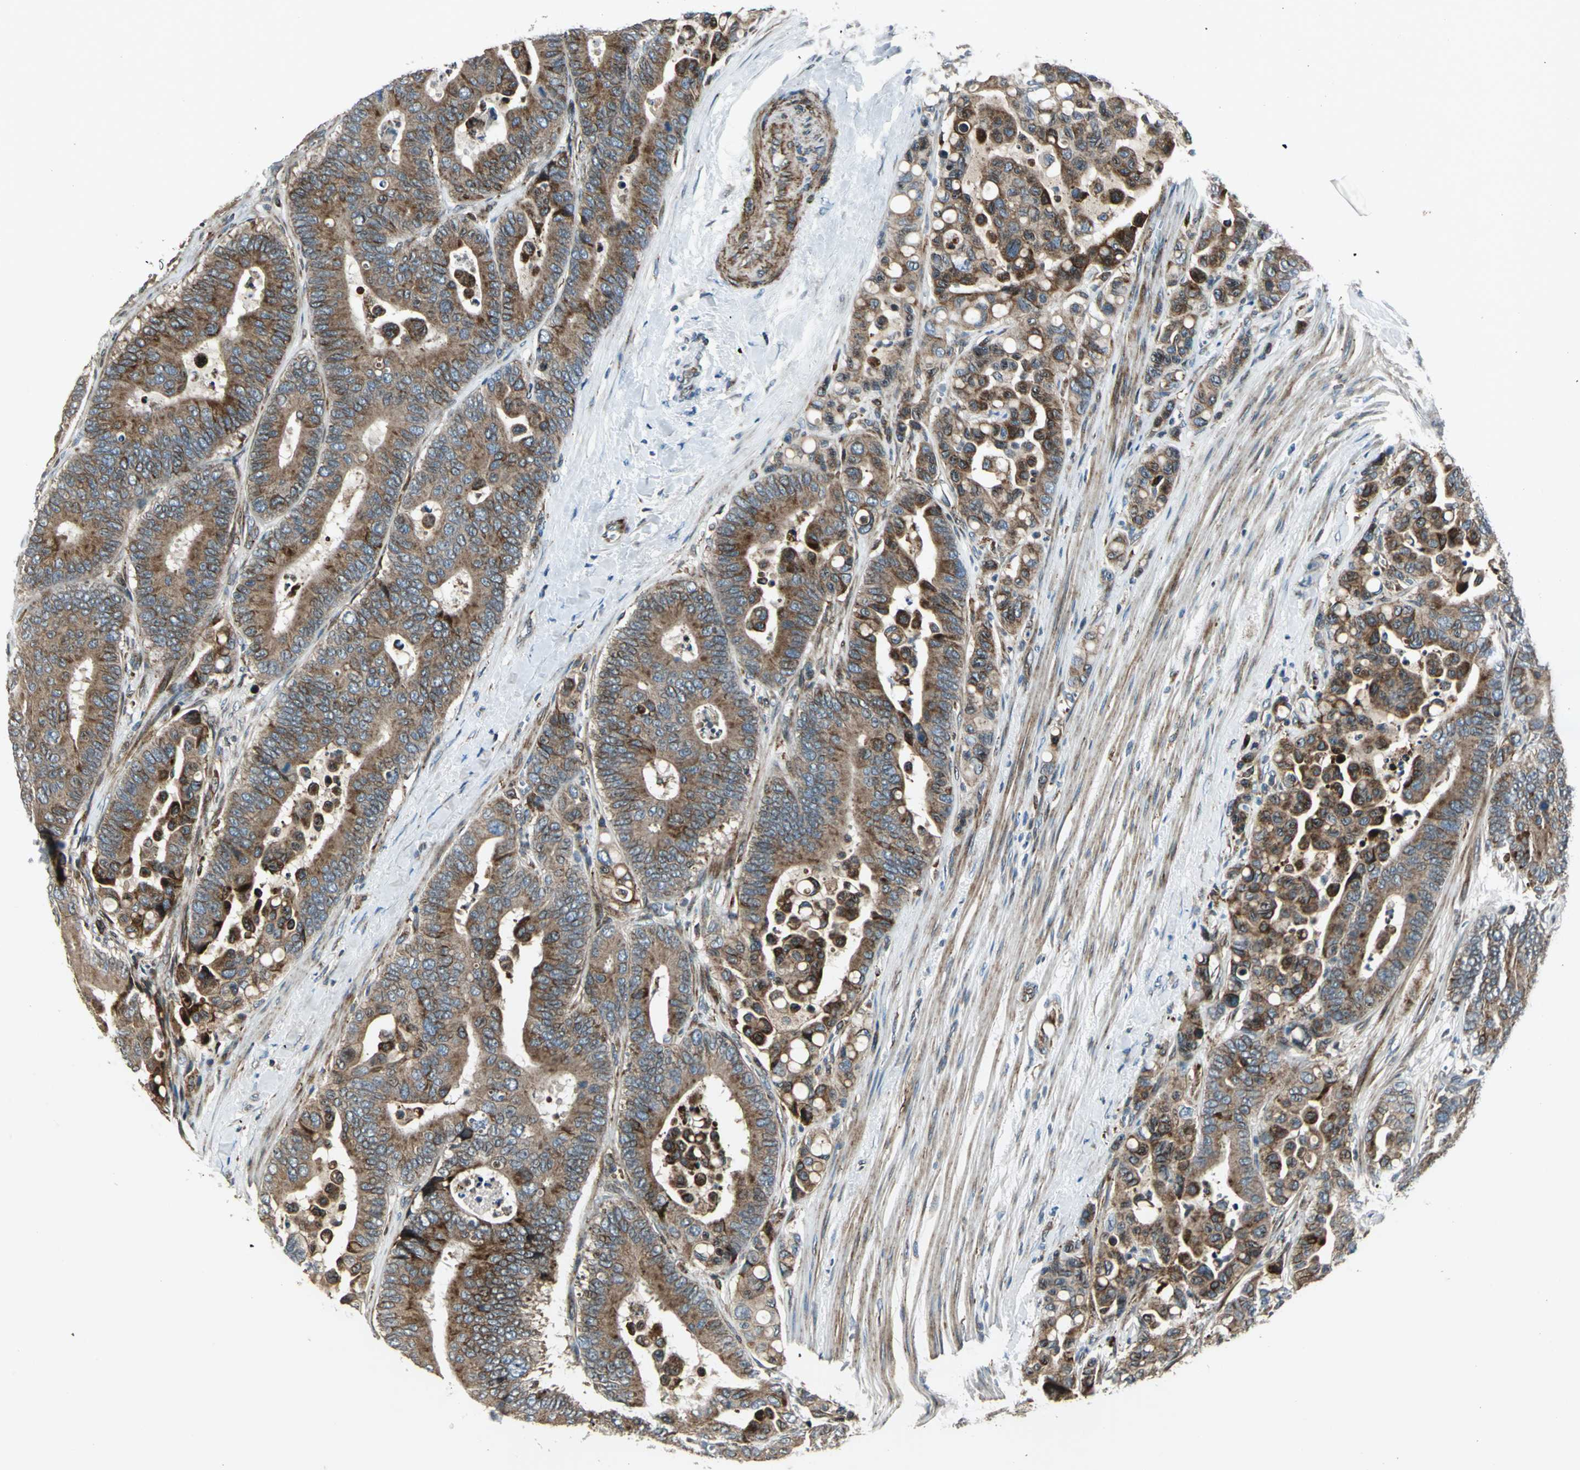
{"staining": {"intensity": "moderate", "quantity": ">75%", "location": "cytoplasmic/membranous"}, "tissue": "colorectal cancer", "cell_type": "Tumor cells", "image_type": "cancer", "snomed": [{"axis": "morphology", "description": "Normal tissue, NOS"}, {"axis": "morphology", "description": "Adenocarcinoma, NOS"}, {"axis": "topography", "description": "Colon"}], "caption": "This image exhibits immunohistochemistry staining of human colorectal adenocarcinoma, with medium moderate cytoplasmic/membranous staining in about >75% of tumor cells.", "gene": "HTATIP2", "patient": {"sex": "male", "age": 82}}